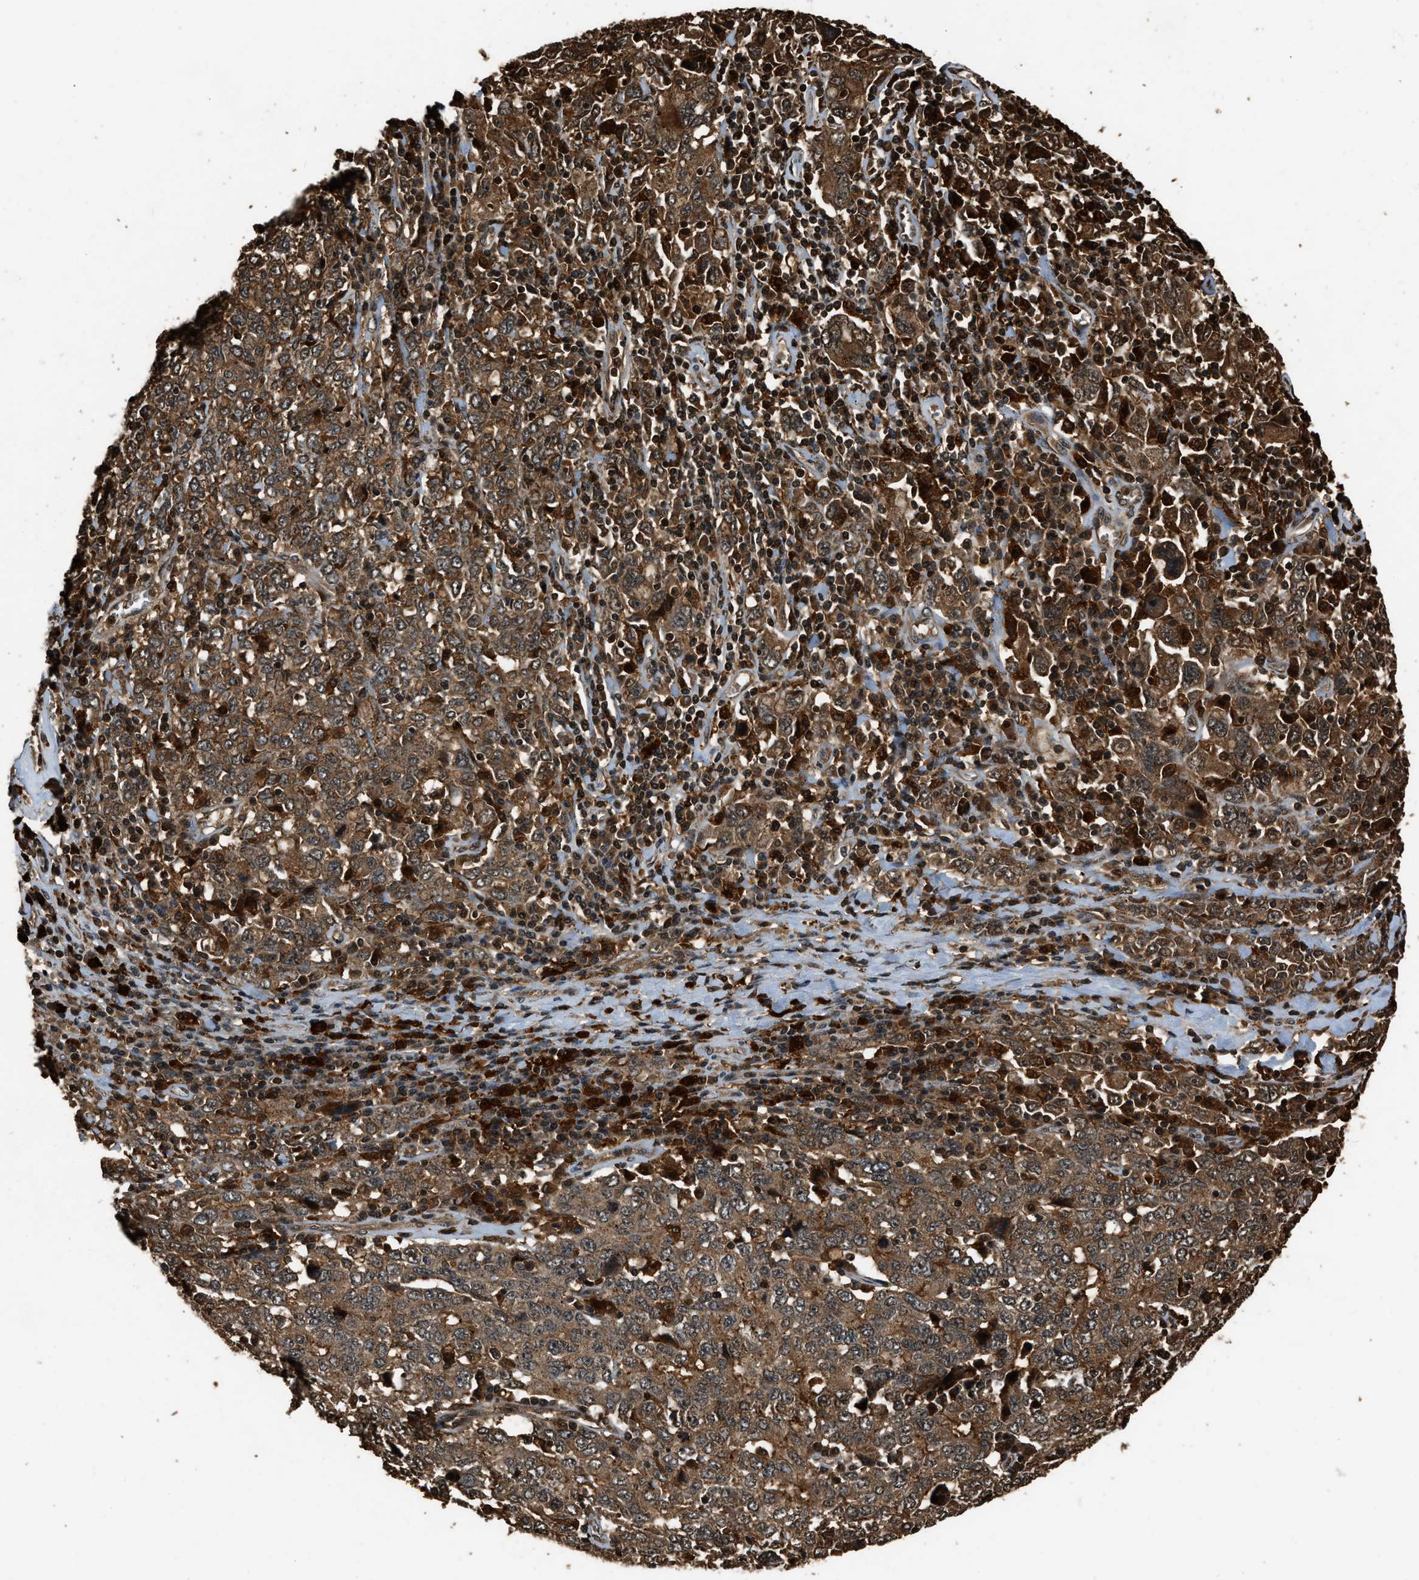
{"staining": {"intensity": "weak", "quantity": ">75%", "location": "cytoplasmic/membranous"}, "tissue": "ovarian cancer", "cell_type": "Tumor cells", "image_type": "cancer", "snomed": [{"axis": "morphology", "description": "Carcinoma, endometroid"}, {"axis": "topography", "description": "Ovary"}], "caption": "Endometroid carcinoma (ovarian) was stained to show a protein in brown. There is low levels of weak cytoplasmic/membranous positivity in about >75% of tumor cells. Using DAB (brown) and hematoxylin (blue) stains, captured at high magnification using brightfield microscopy.", "gene": "RAP2A", "patient": {"sex": "female", "age": 62}}